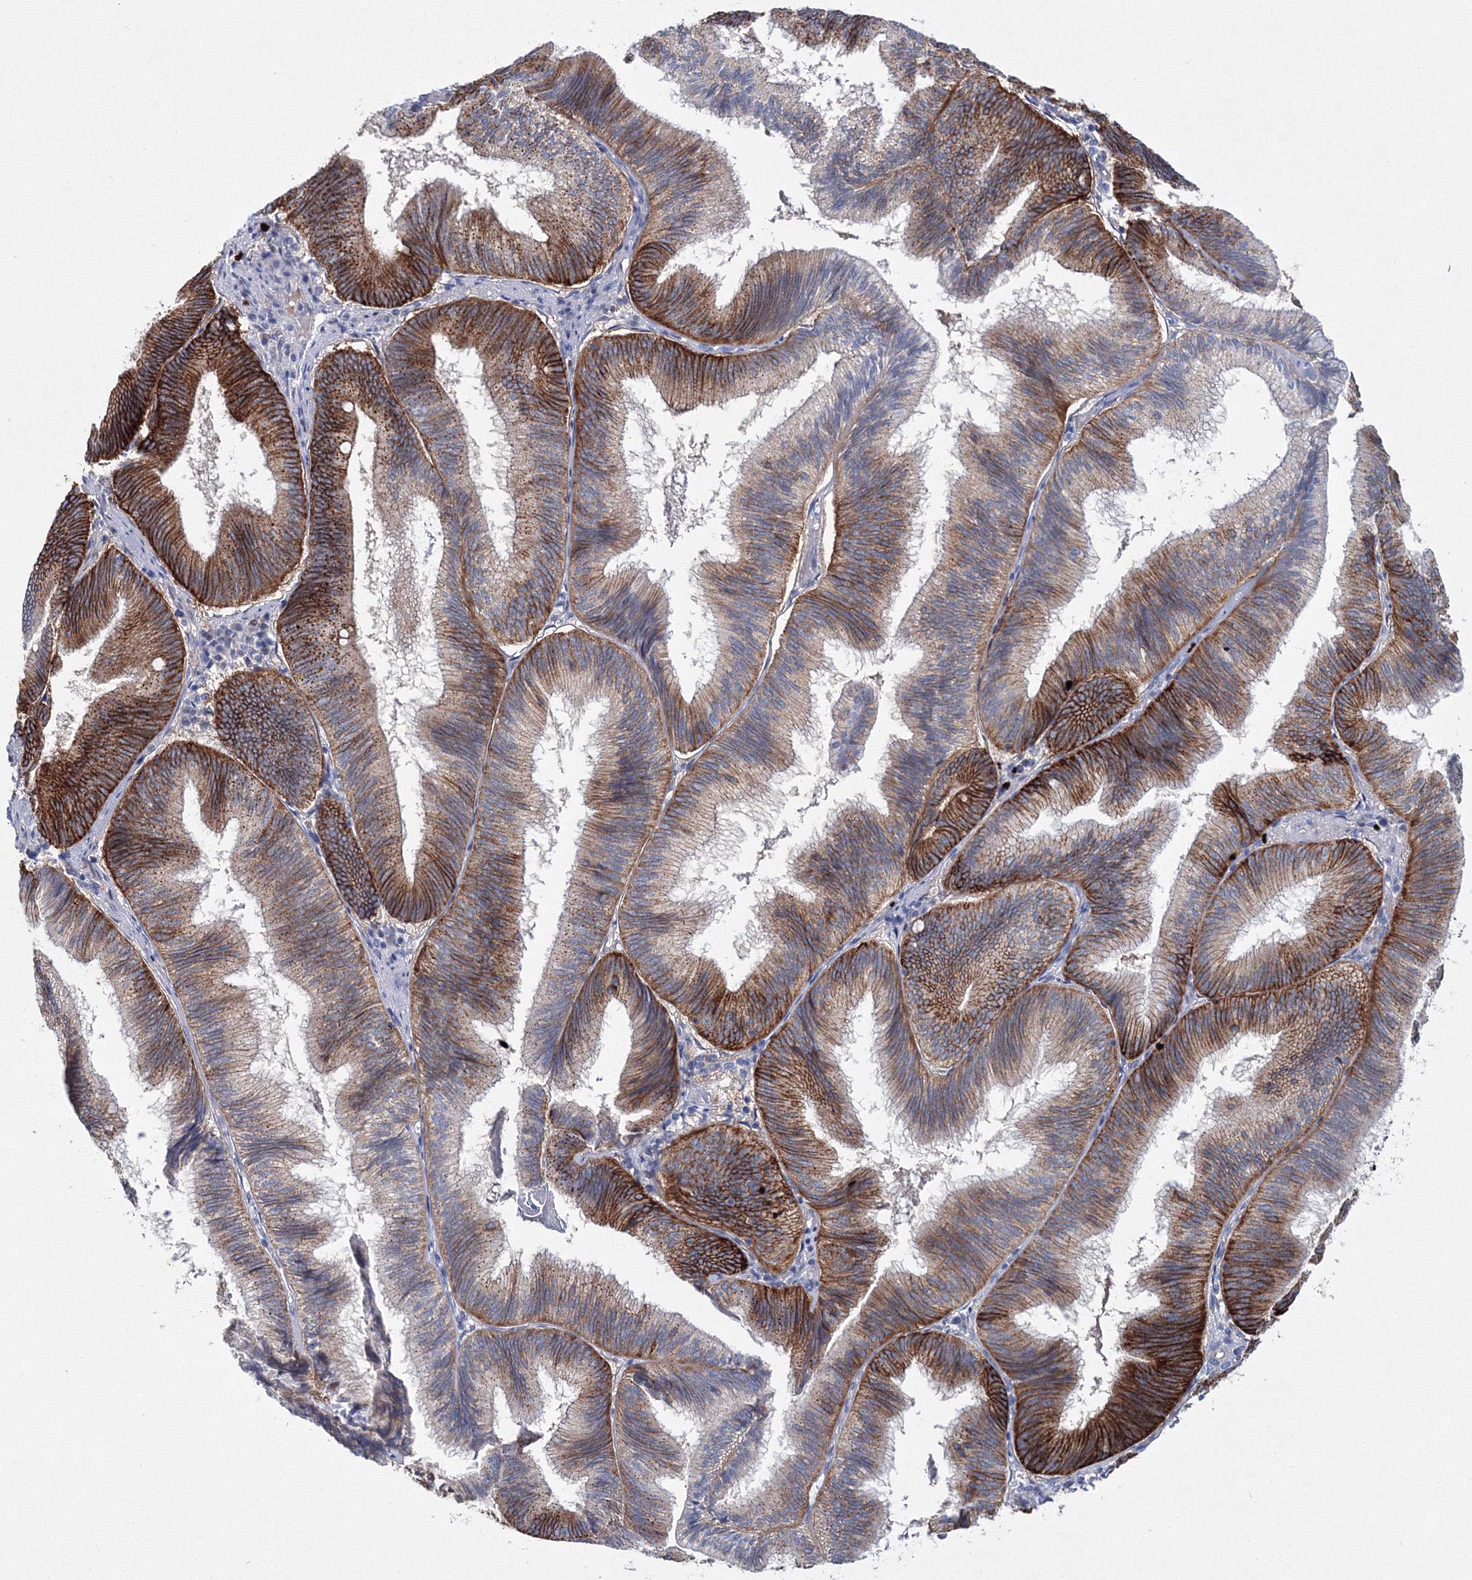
{"staining": {"intensity": "strong", "quantity": "25%-75%", "location": "cytoplasmic/membranous"}, "tissue": "pancreatic cancer", "cell_type": "Tumor cells", "image_type": "cancer", "snomed": [{"axis": "morphology", "description": "Adenocarcinoma, NOS"}, {"axis": "topography", "description": "Pancreas"}], "caption": "A brown stain highlights strong cytoplasmic/membranous expression of a protein in adenocarcinoma (pancreatic) tumor cells. The staining was performed using DAB (3,3'-diaminobenzidine) to visualize the protein expression in brown, while the nuclei were stained in blue with hematoxylin (Magnification: 20x).", "gene": "C11orf52", "patient": {"sex": "male", "age": 82}}